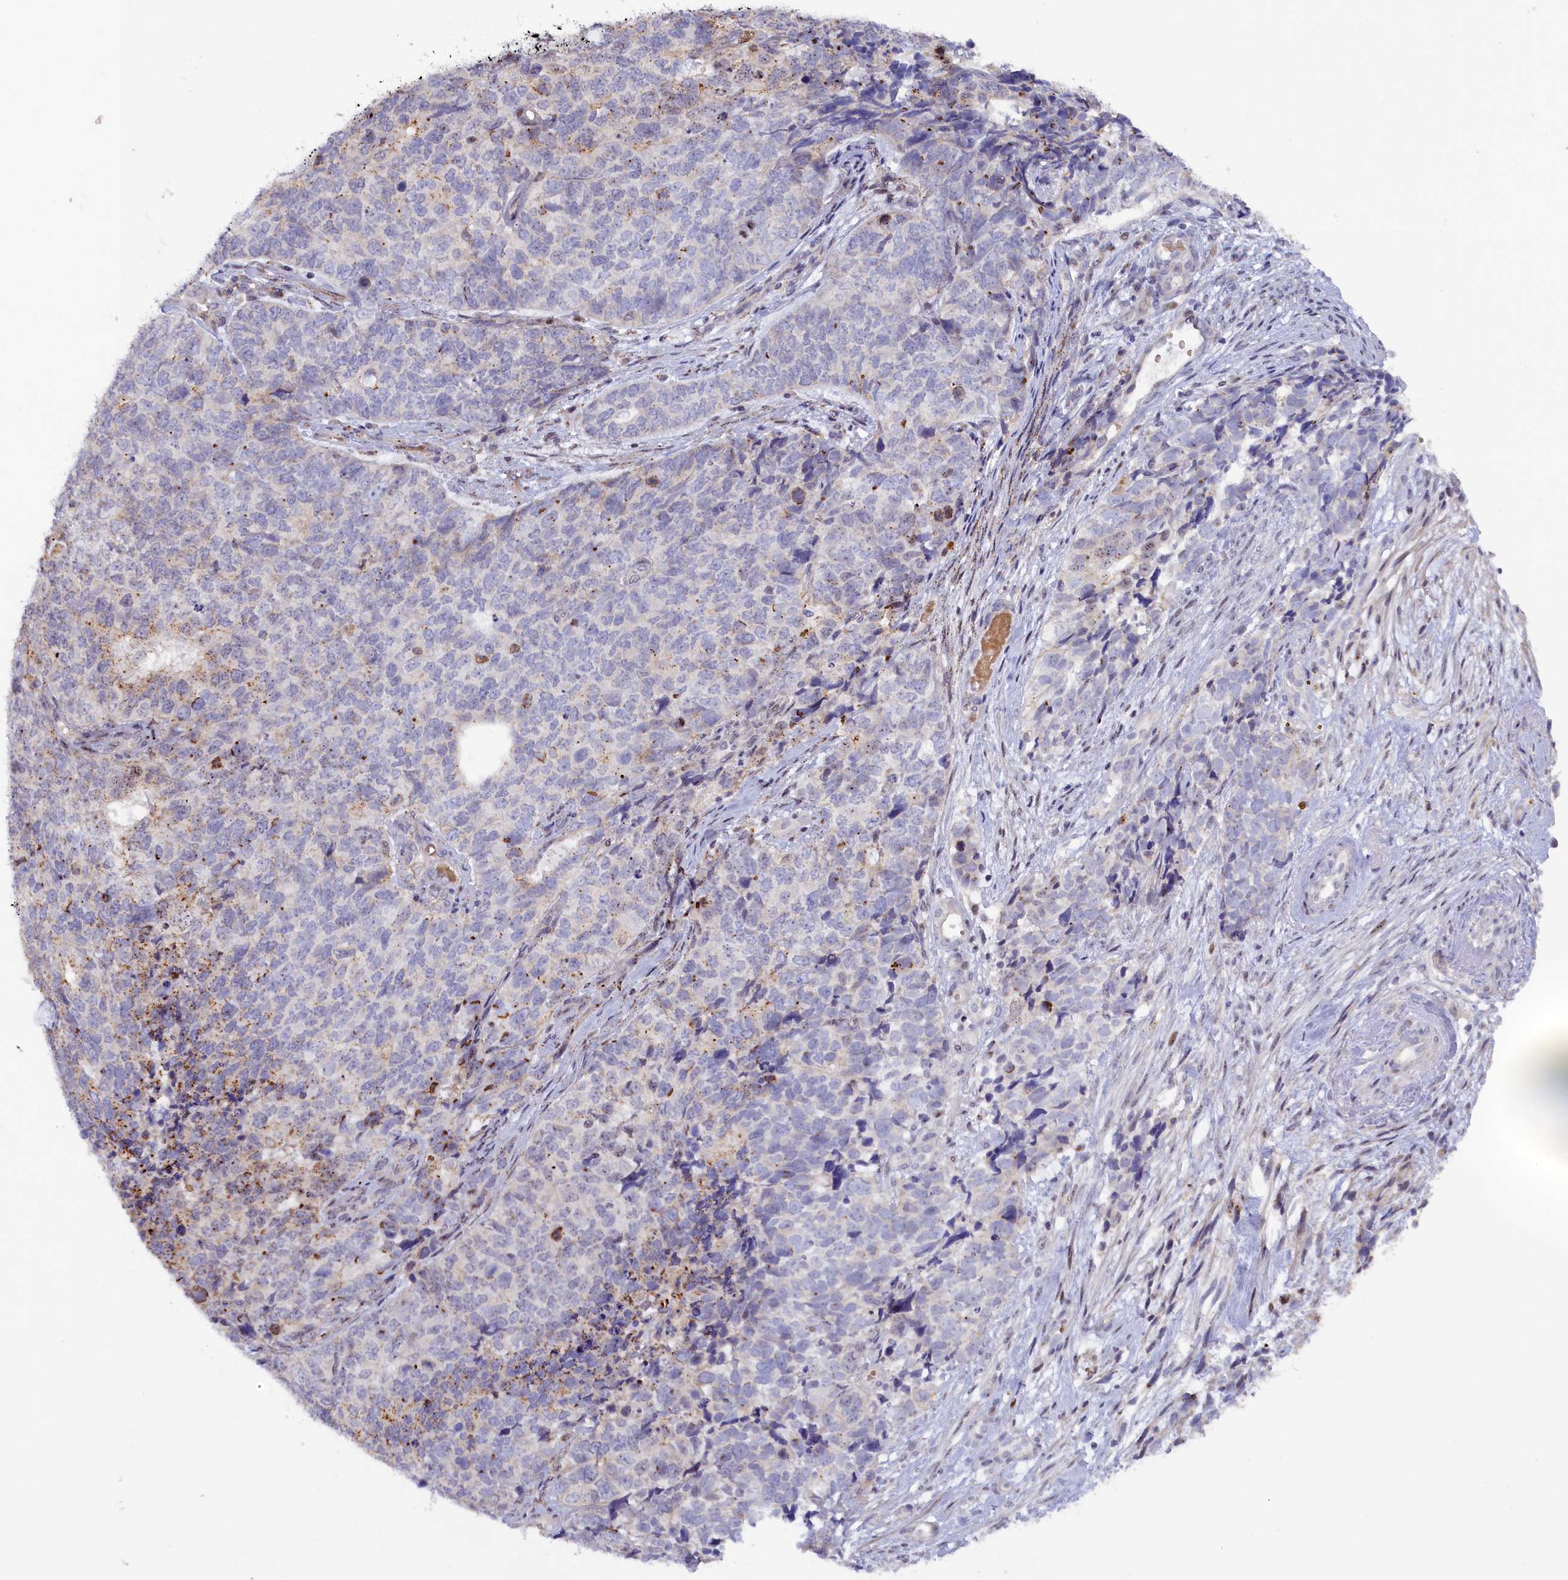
{"staining": {"intensity": "weak", "quantity": "<25%", "location": "cytoplasmic/membranous"}, "tissue": "cervical cancer", "cell_type": "Tumor cells", "image_type": "cancer", "snomed": [{"axis": "morphology", "description": "Squamous cell carcinoma, NOS"}, {"axis": "topography", "description": "Cervix"}], "caption": "Tumor cells show no significant expression in squamous cell carcinoma (cervical).", "gene": "HYKK", "patient": {"sex": "female", "age": 63}}